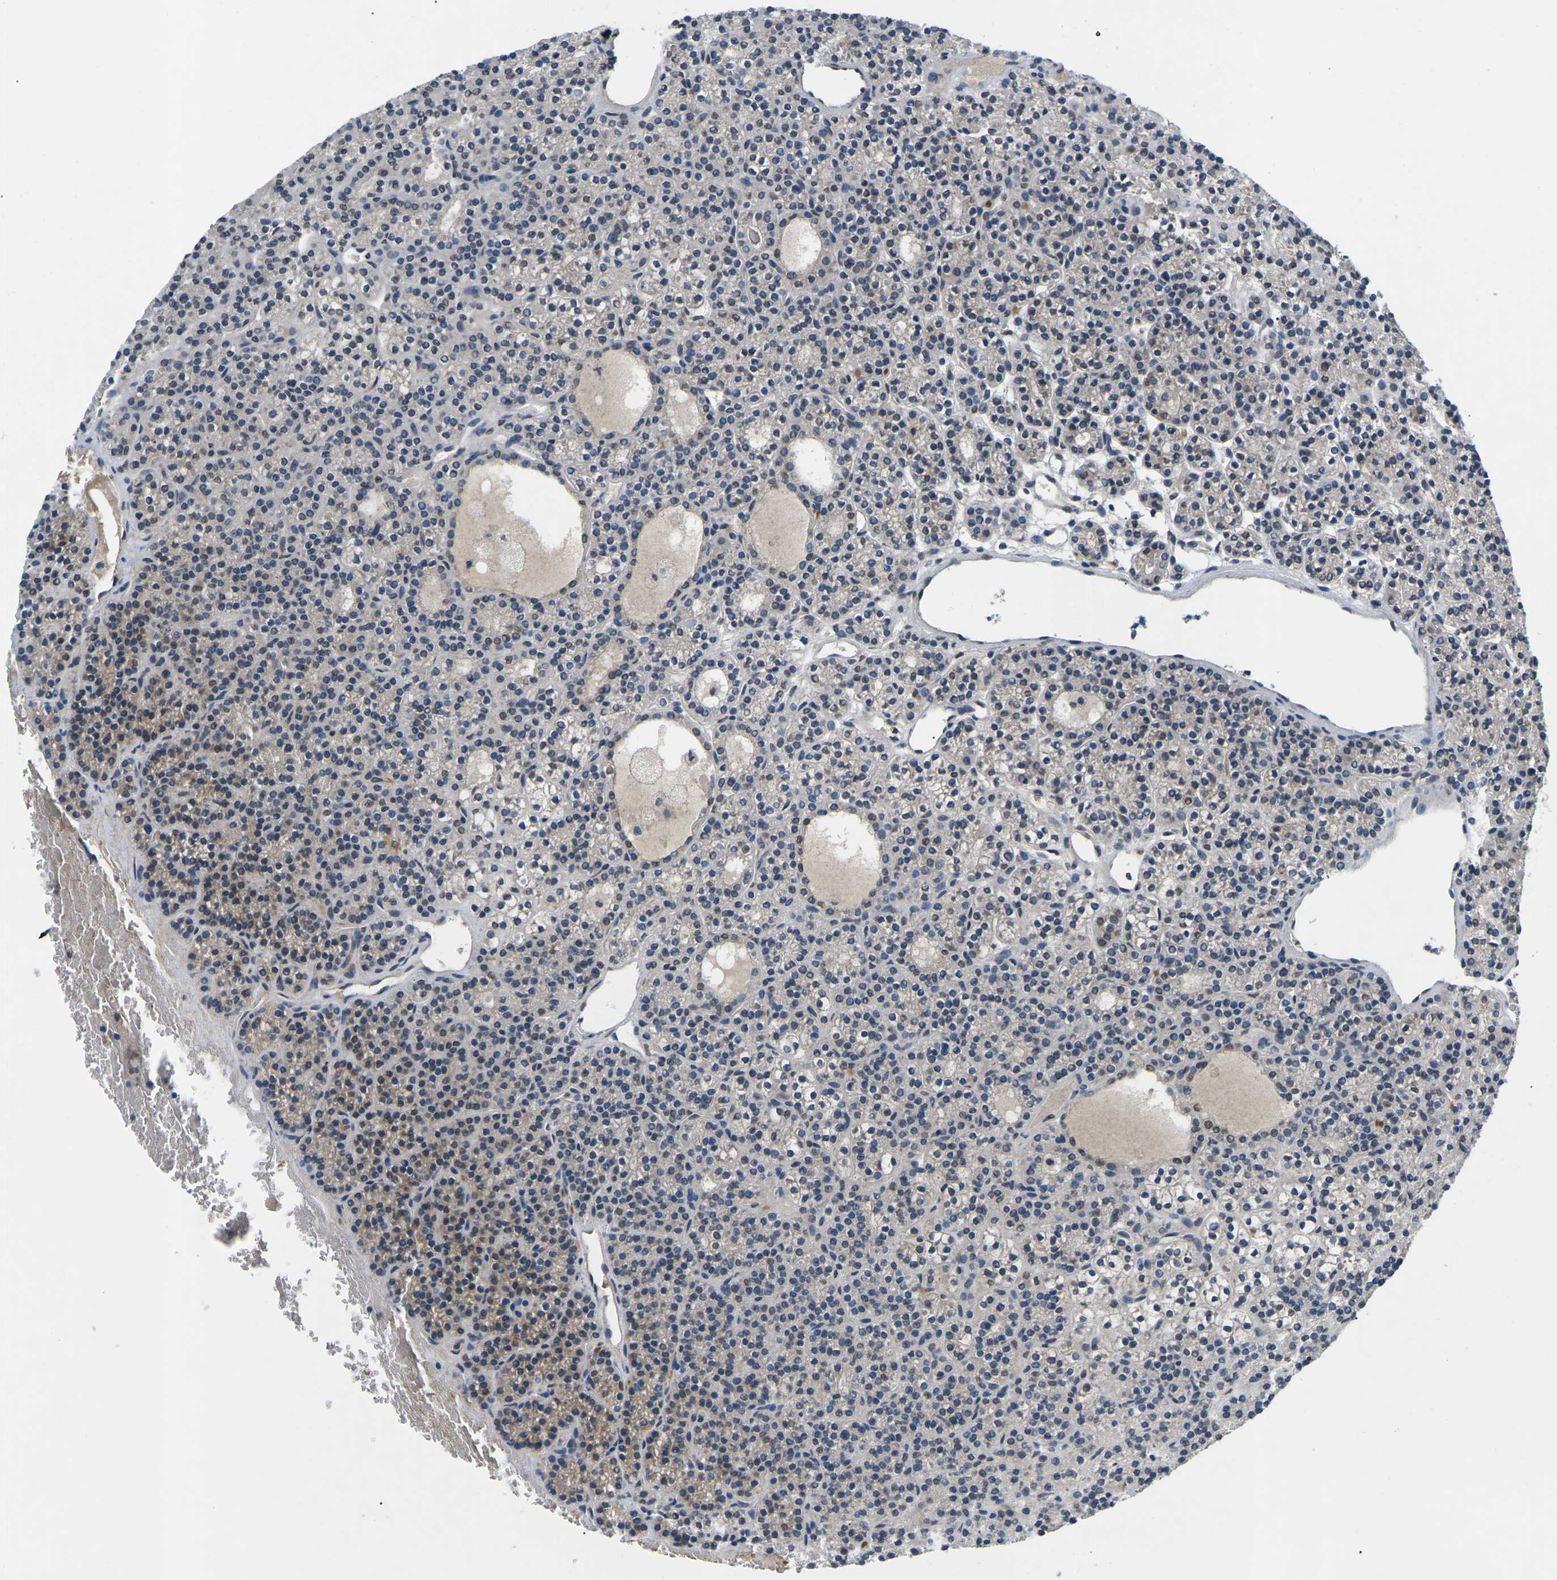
{"staining": {"intensity": "weak", "quantity": "25%-75%", "location": "cytoplasmic/membranous,nuclear"}, "tissue": "parathyroid gland", "cell_type": "Glandular cells", "image_type": "normal", "snomed": [{"axis": "morphology", "description": "Normal tissue, NOS"}, {"axis": "morphology", "description": "Adenoma, NOS"}, {"axis": "topography", "description": "Parathyroid gland"}], "caption": "Parathyroid gland stained with DAB (3,3'-diaminobenzidine) immunohistochemistry (IHC) demonstrates low levels of weak cytoplasmic/membranous,nuclear expression in approximately 25%-75% of glandular cells. The staining was performed using DAB to visualize the protein expression in brown, while the nuclei were stained in blue with hematoxylin (Magnification: 20x).", "gene": "ERBB4", "patient": {"sex": "female", "age": 64}}